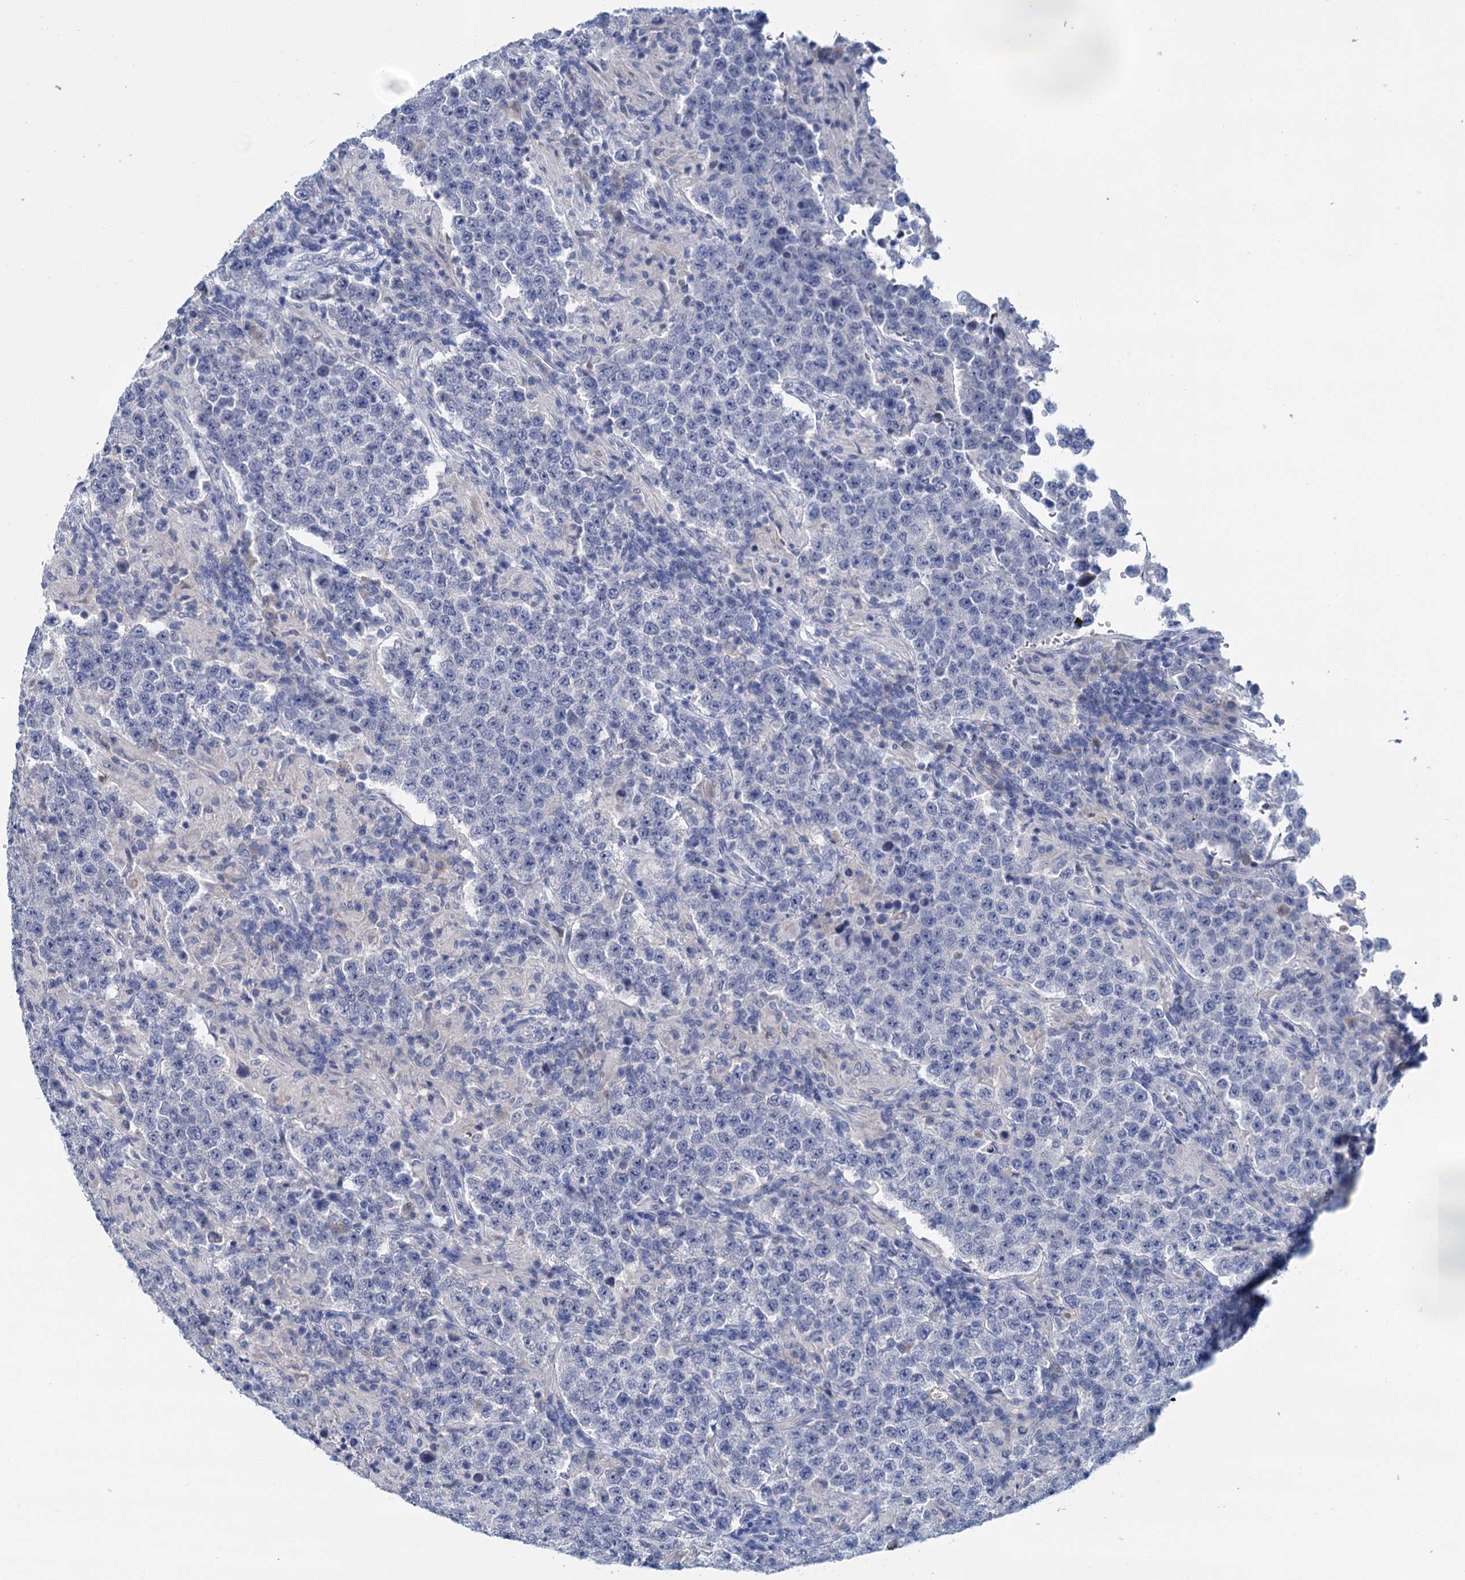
{"staining": {"intensity": "negative", "quantity": "none", "location": "none"}, "tissue": "testis cancer", "cell_type": "Tumor cells", "image_type": "cancer", "snomed": [{"axis": "morphology", "description": "Normal tissue, NOS"}, {"axis": "morphology", "description": "Urothelial carcinoma, High grade"}, {"axis": "morphology", "description": "Seminoma, NOS"}, {"axis": "morphology", "description": "Carcinoma, Embryonal, NOS"}, {"axis": "topography", "description": "Urinary bladder"}, {"axis": "topography", "description": "Testis"}], "caption": "High magnification brightfield microscopy of testis cancer stained with DAB (3,3'-diaminobenzidine) (brown) and counterstained with hematoxylin (blue): tumor cells show no significant expression. (DAB (3,3'-diaminobenzidine) immunohistochemistry, high magnification).", "gene": "MYOZ3", "patient": {"sex": "male", "age": 41}}